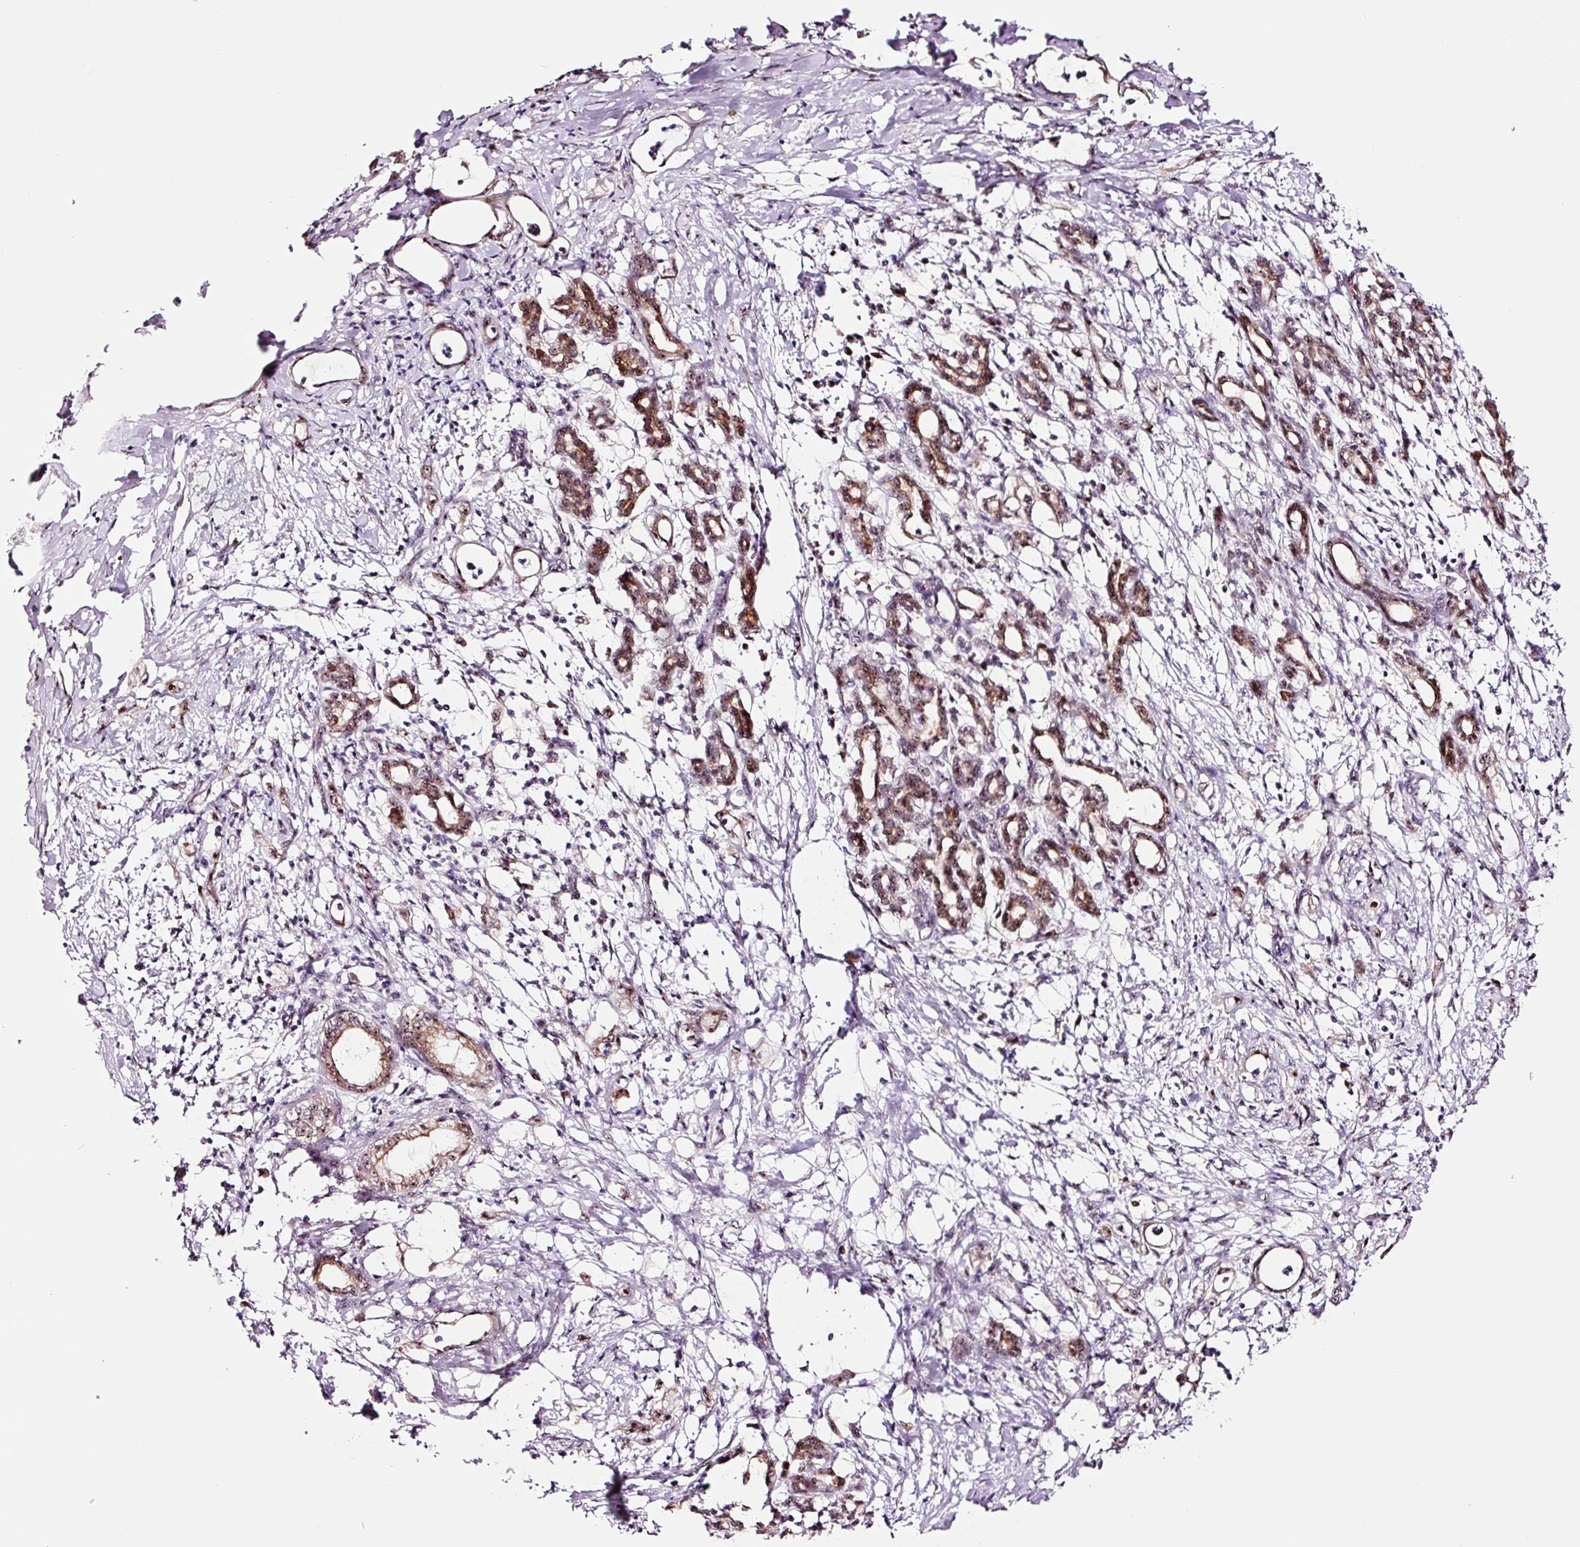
{"staining": {"intensity": "strong", "quantity": ">75%", "location": "cytoplasmic/membranous,nuclear"}, "tissue": "pancreatic cancer", "cell_type": "Tumor cells", "image_type": "cancer", "snomed": [{"axis": "morphology", "description": "Adenocarcinoma, NOS"}, {"axis": "topography", "description": "Pancreas"}], "caption": "DAB (3,3'-diaminobenzidine) immunohistochemical staining of human pancreatic adenocarcinoma reveals strong cytoplasmic/membranous and nuclear protein positivity in approximately >75% of tumor cells.", "gene": "GNL3", "patient": {"sex": "female", "age": 55}}